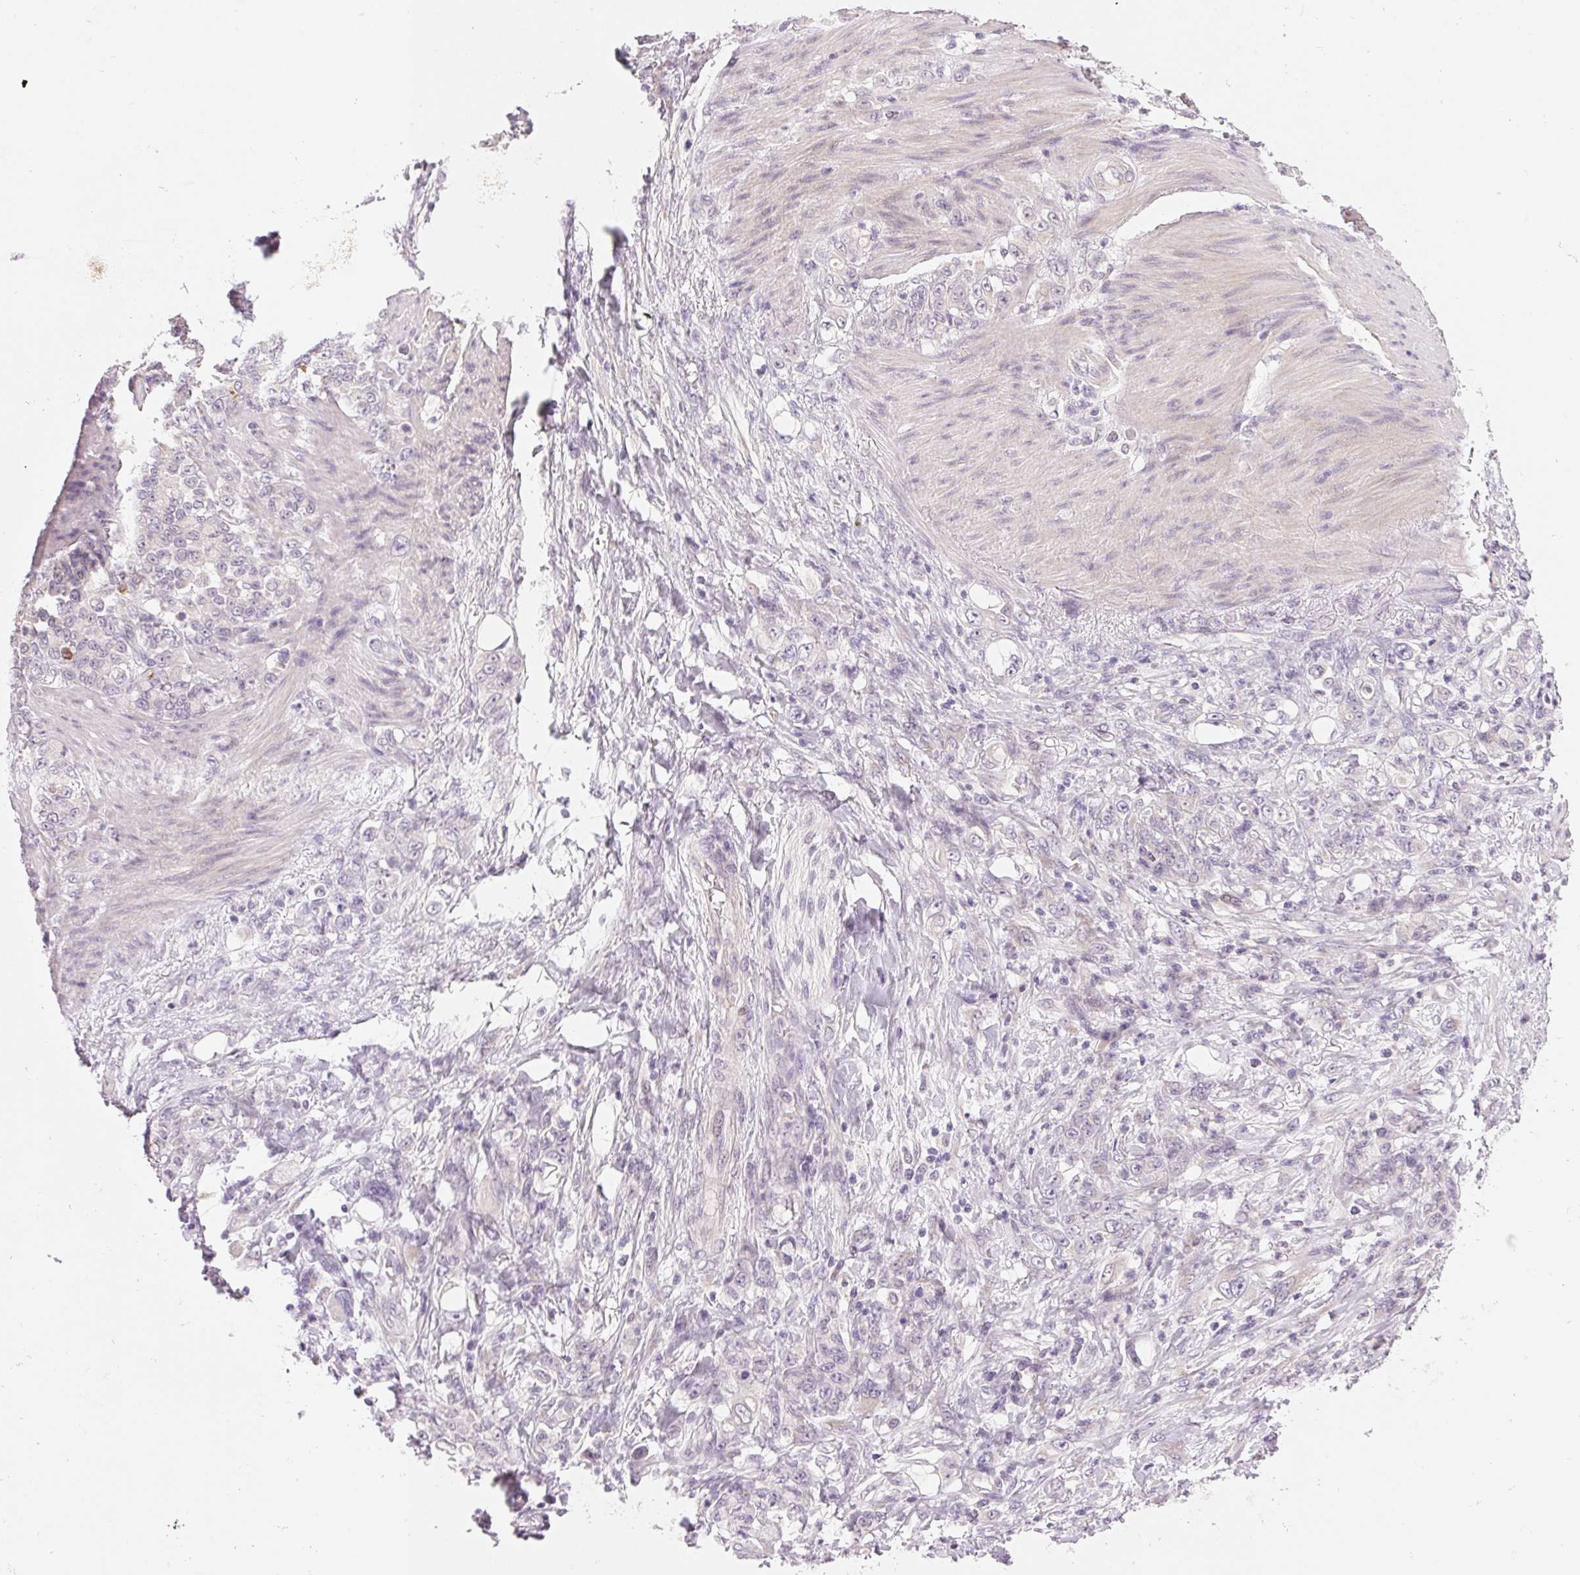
{"staining": {"intensity": "negative", "quantity": "none", "location": "none"}, "tissue": "stomach cancer", "cell_type": "Tumor cells", "image_type": "cancer", "snomed": [{"axis": "morphology", "description": "Adenocarcinoma, NOS"}, {"axis": "topography", "description": "Stomach"}], "caption": "A high-resolution histopathology image shows IHC staining of adenocarcinoma (stomach), which shows no significant staining in tumor cells. (DAB (3,3'-diaminobenzidine) immunohistochemistry (IHC), high magnification).", "gene": "MYBL1", "patient": {"sex": "female", "age": 79}}